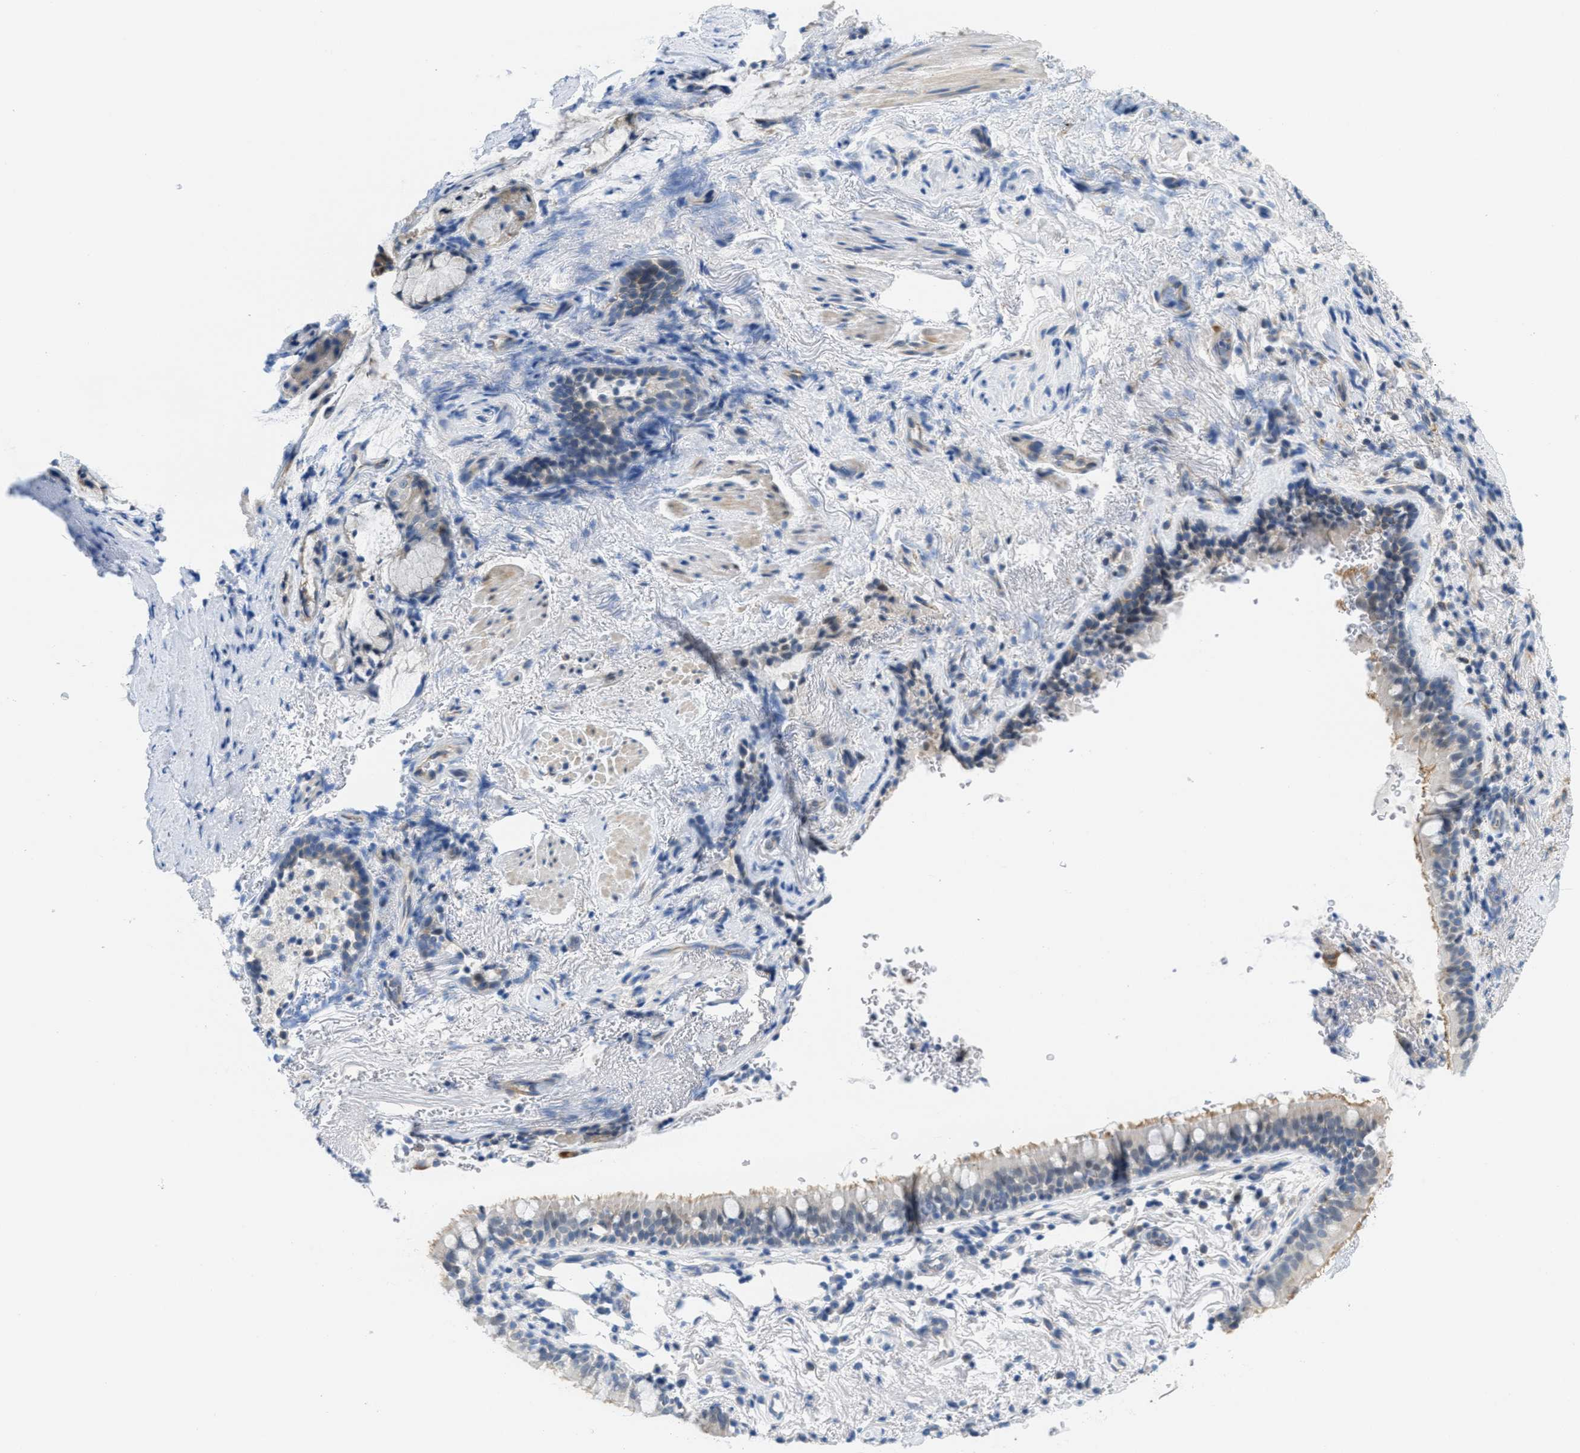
{"staining": {"intensity": "weak", "quantity": "<25%", "location": "cytoplasmic/membranous"}, "tissue": "bronchus", "cell_type": "Respiratory epithelial cells", "image_type": "normal", "snomed": [{"axis": "morphology", "description": "Normal tissue, NOS"}, {"axis": "morphology", "description": "Inflammation, NOS"}, {"axis": "topography", "description": "Cartilage tissue"}, {"axis": "topography", "description": "Bronchus"}], "caption": "IHC image of normal bronchus: human bronchus stained with DAB (3,3'-diaminobenzidine) shows no significant protein positivity in respiratory epithelial cells. (DAB (3,3'-diaminobenzidine) immunohistochemistry with hematoxylin counter stain).", "gene": "PTDSS1", "patient": {"sex": "male", "age": 77}}